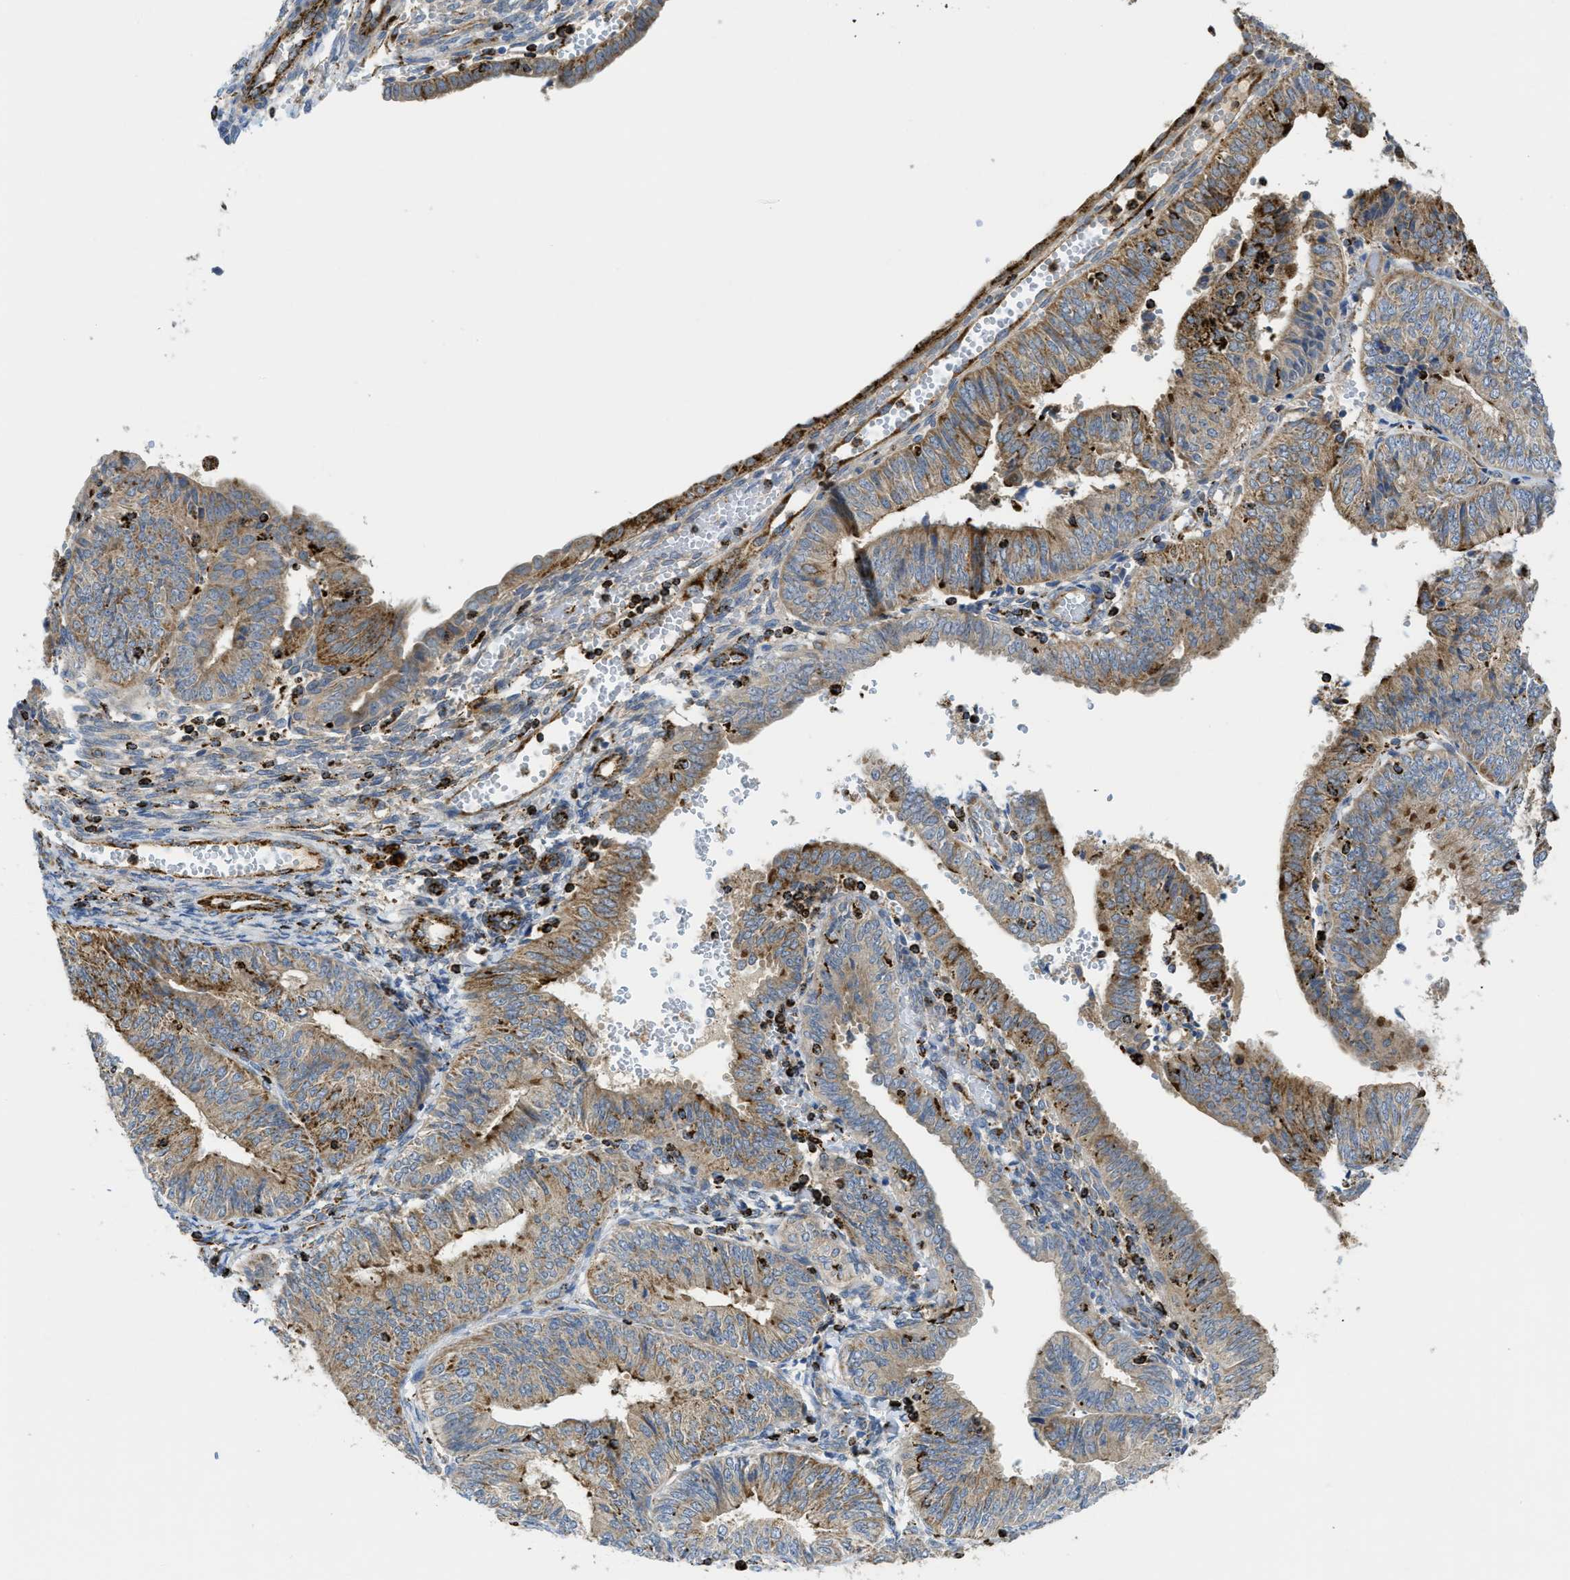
{"staining": {"intensity": "moderate", "quantity": ">75%", "location": "cytoplasmic/membranous"}, "tissue": "endometrial cancer", "cell_type": "Tumor cells", "image_type": "cancer", "snomed": [{"axis": "morphology", "description": "Adenocarcinoma, NOS"}, {"axis": "topography", "description": "Endometrium"}], "caption": "A photomicrograph of endometrial cancer stained for a protein reveals moderate cytoplasmic/membranous brown staining in tumor cells.", "gene": "SQOR", "patient": {"sex": "female", "age": 58}}